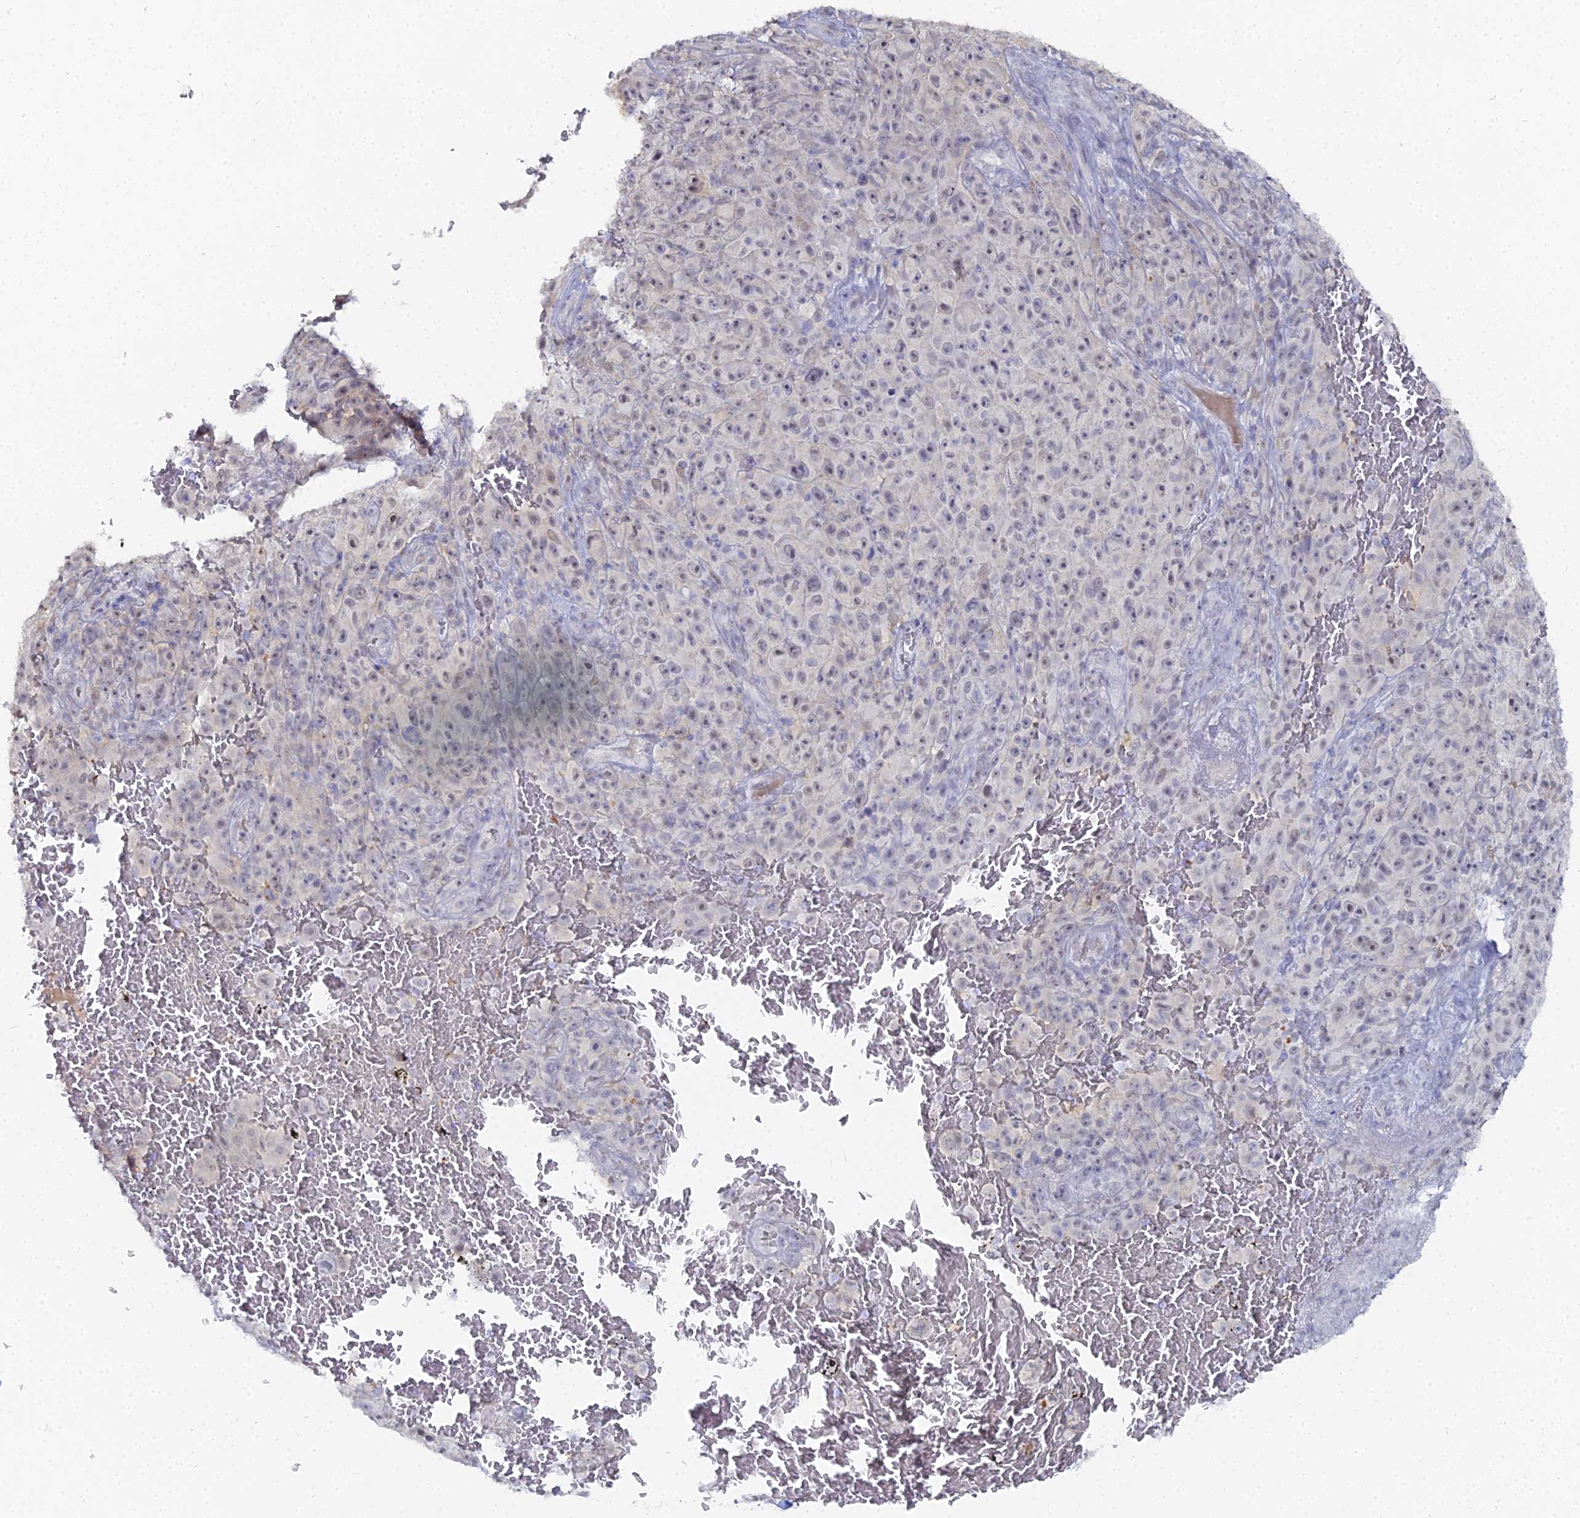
{"staining": {"intensity": "negative", "quantity": "none", "location": "none"}, "tissue": "melanoma", "cell_type": "Tumor cells", "image_type": "cancer", "snomed": [{"axis": "morphology", "description": "Malignant melanoma, NOS"}, {"axis": "topography", "description": "Skin"}], "caption": "Human melanoma stained for a protein using immunohistochemistry exhibits no positivity in tumor cells.", "gene": "THAP4", "patient": {"sex": "female", "age": 82}}